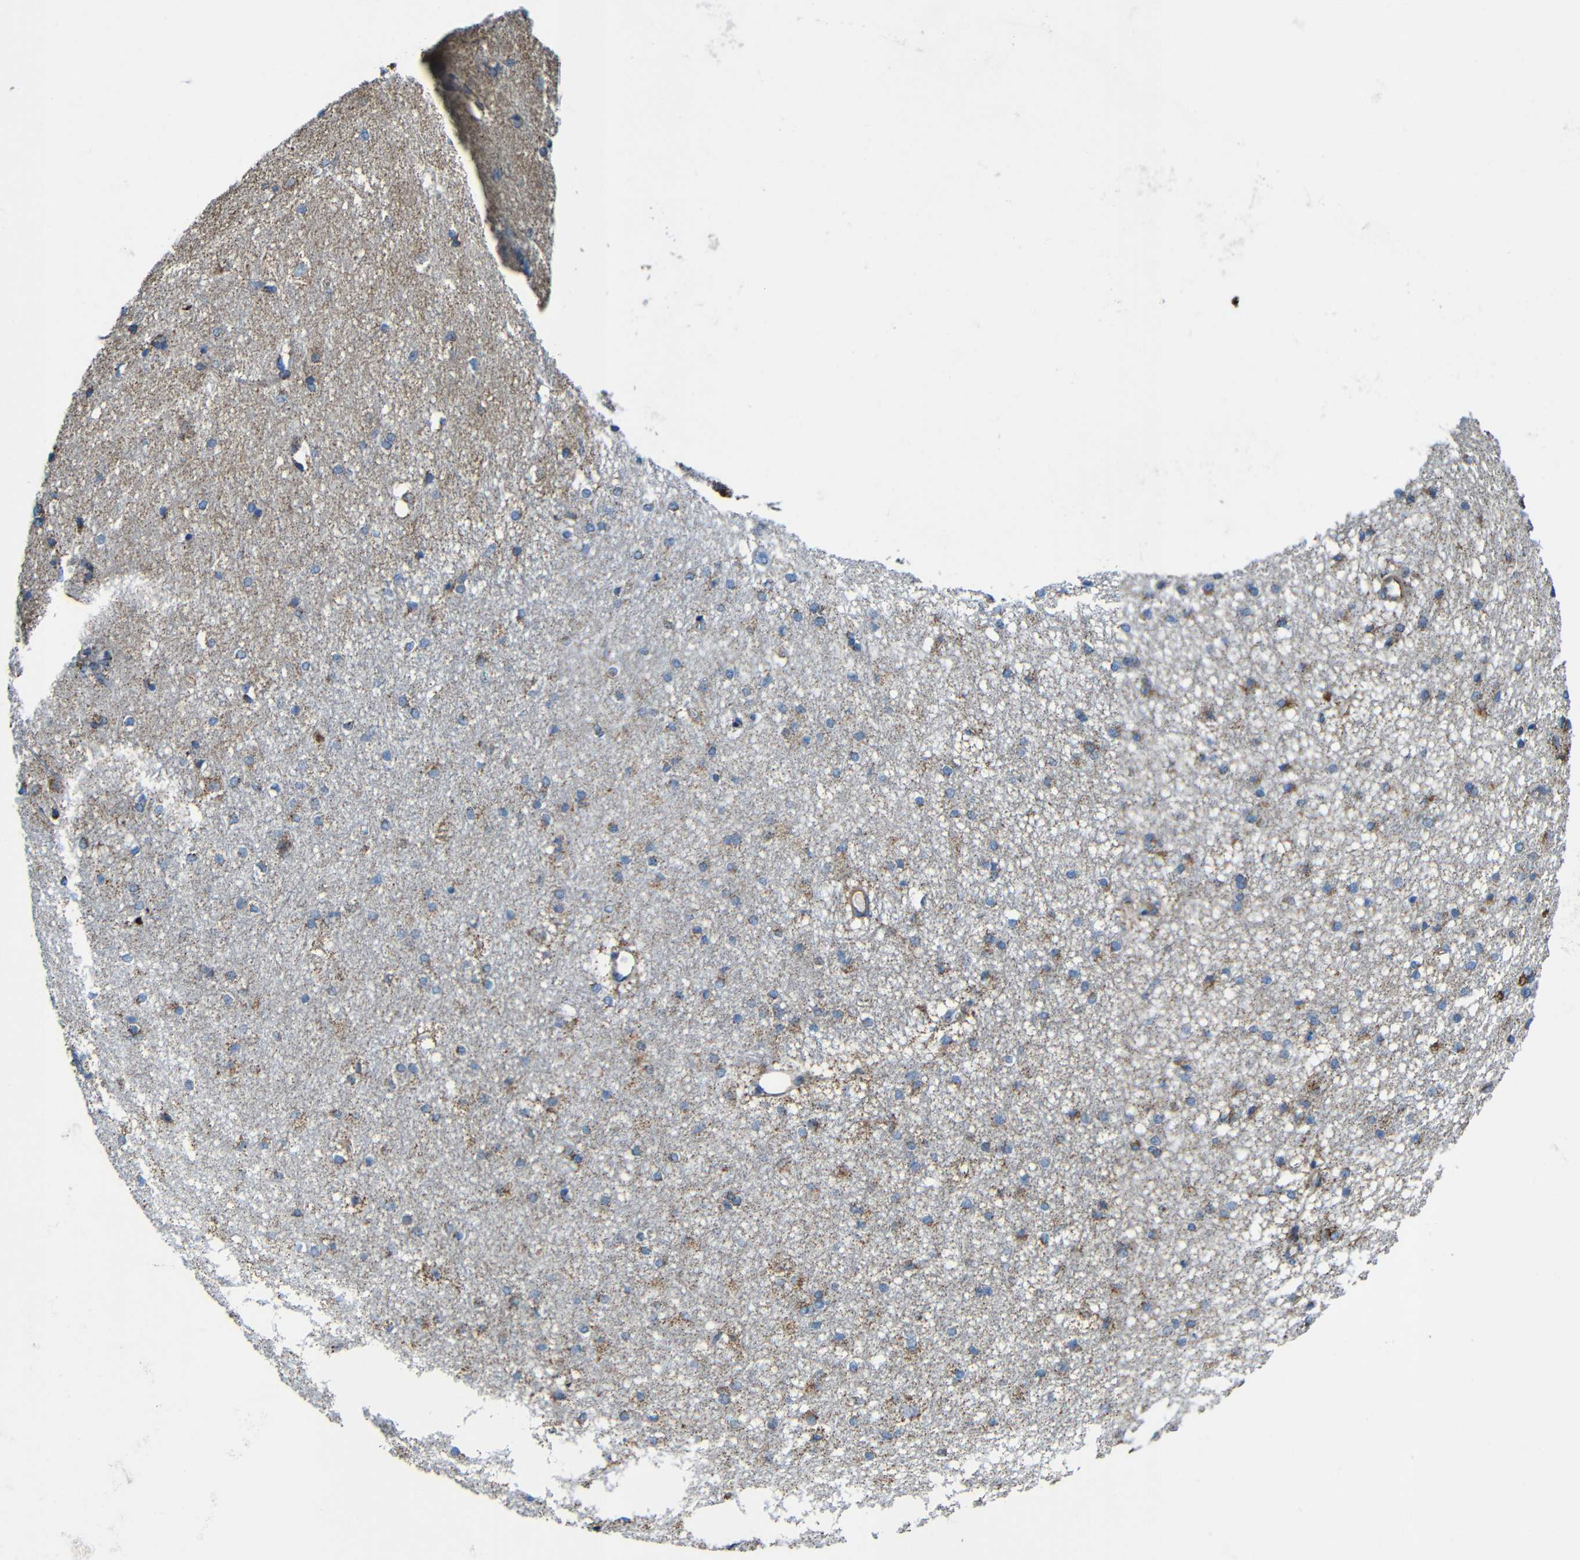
{"staining": {"intensity": "weak", "quantity": "25%-75%", "location": "cytoplasmic/membranous"}, "tissue": "caudate", "cell_type": "Glial cells", "image_type": "normal", "snomed": [{"axis": "morphology", "description": "Normal tissue, NOS"}, {"axis": "topography", "description": "Lateral ventricle wall"}], "caption": "Immunohistochemistry of normal caudate reveals low levels of weak cytoplasmic/membranous positivity in approximately 25%-75% of glial cells. (brown staining indicates protein expression, while blue staining denotes nuclei).", "gene": "INTS6L", "patient": {"sex": "female", "age": 19}}